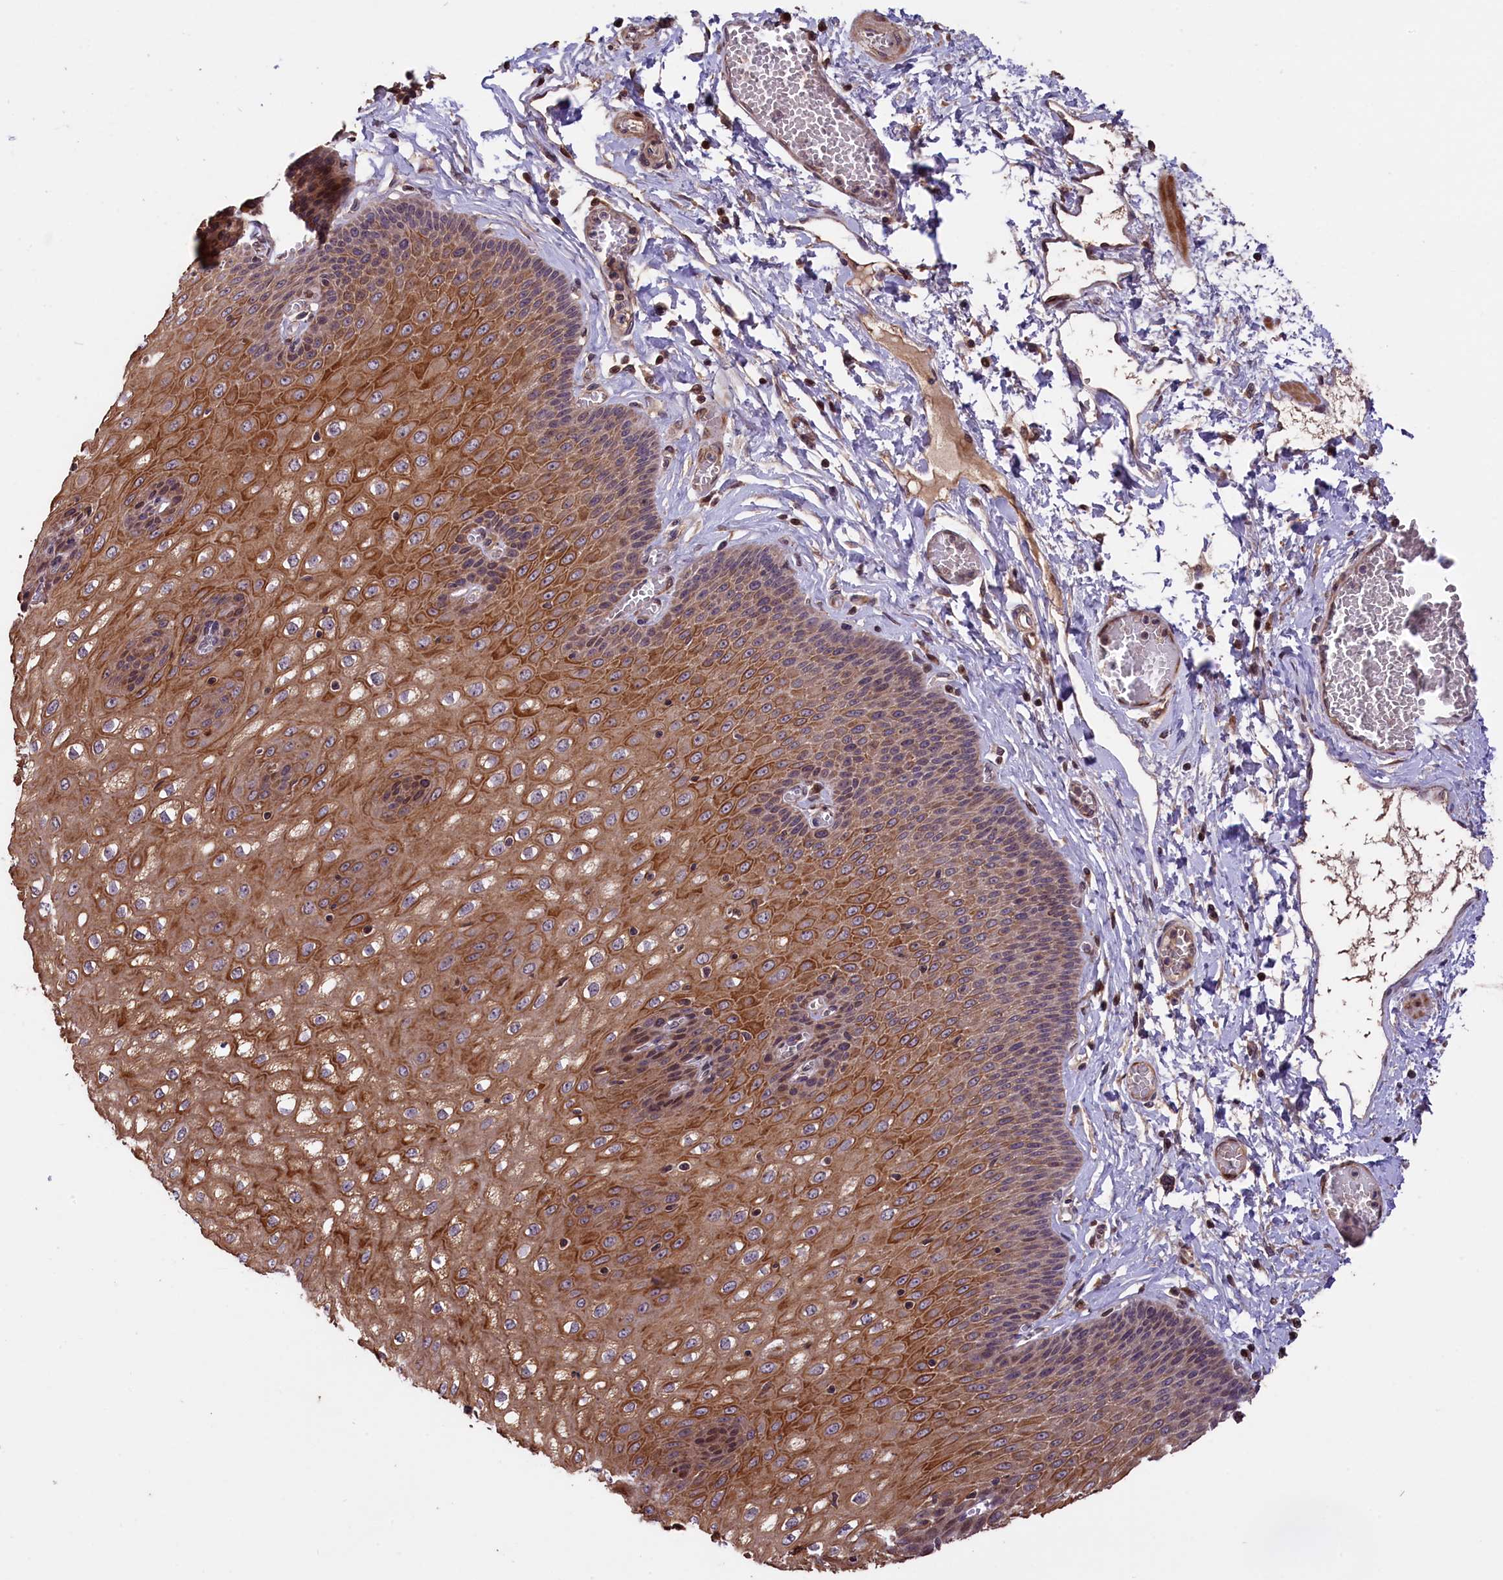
{"staining": {"intensity": "moderate", "quantity": ">75%", "location": "cytoplasmic/membranous,nuclear"}, "tissue": "esophagus", "cell_type": "Squamous epithelial cells", "image_type": "normal", "snomed": [{"axis": "morphology", "description": "Normal tissue, NOS"}, {"axis": "topography", "description": "Esophagus"}], "caption": "Approximately >75% of squamous epithelial cells in unremarkable human esophagus display moderate cytoplasmic/membranous,nuclear protein staining as visualized by brown immunohistochemical staining.", "gene": "DNAJB9", "patient": {"sex": "male", "age": 60}}